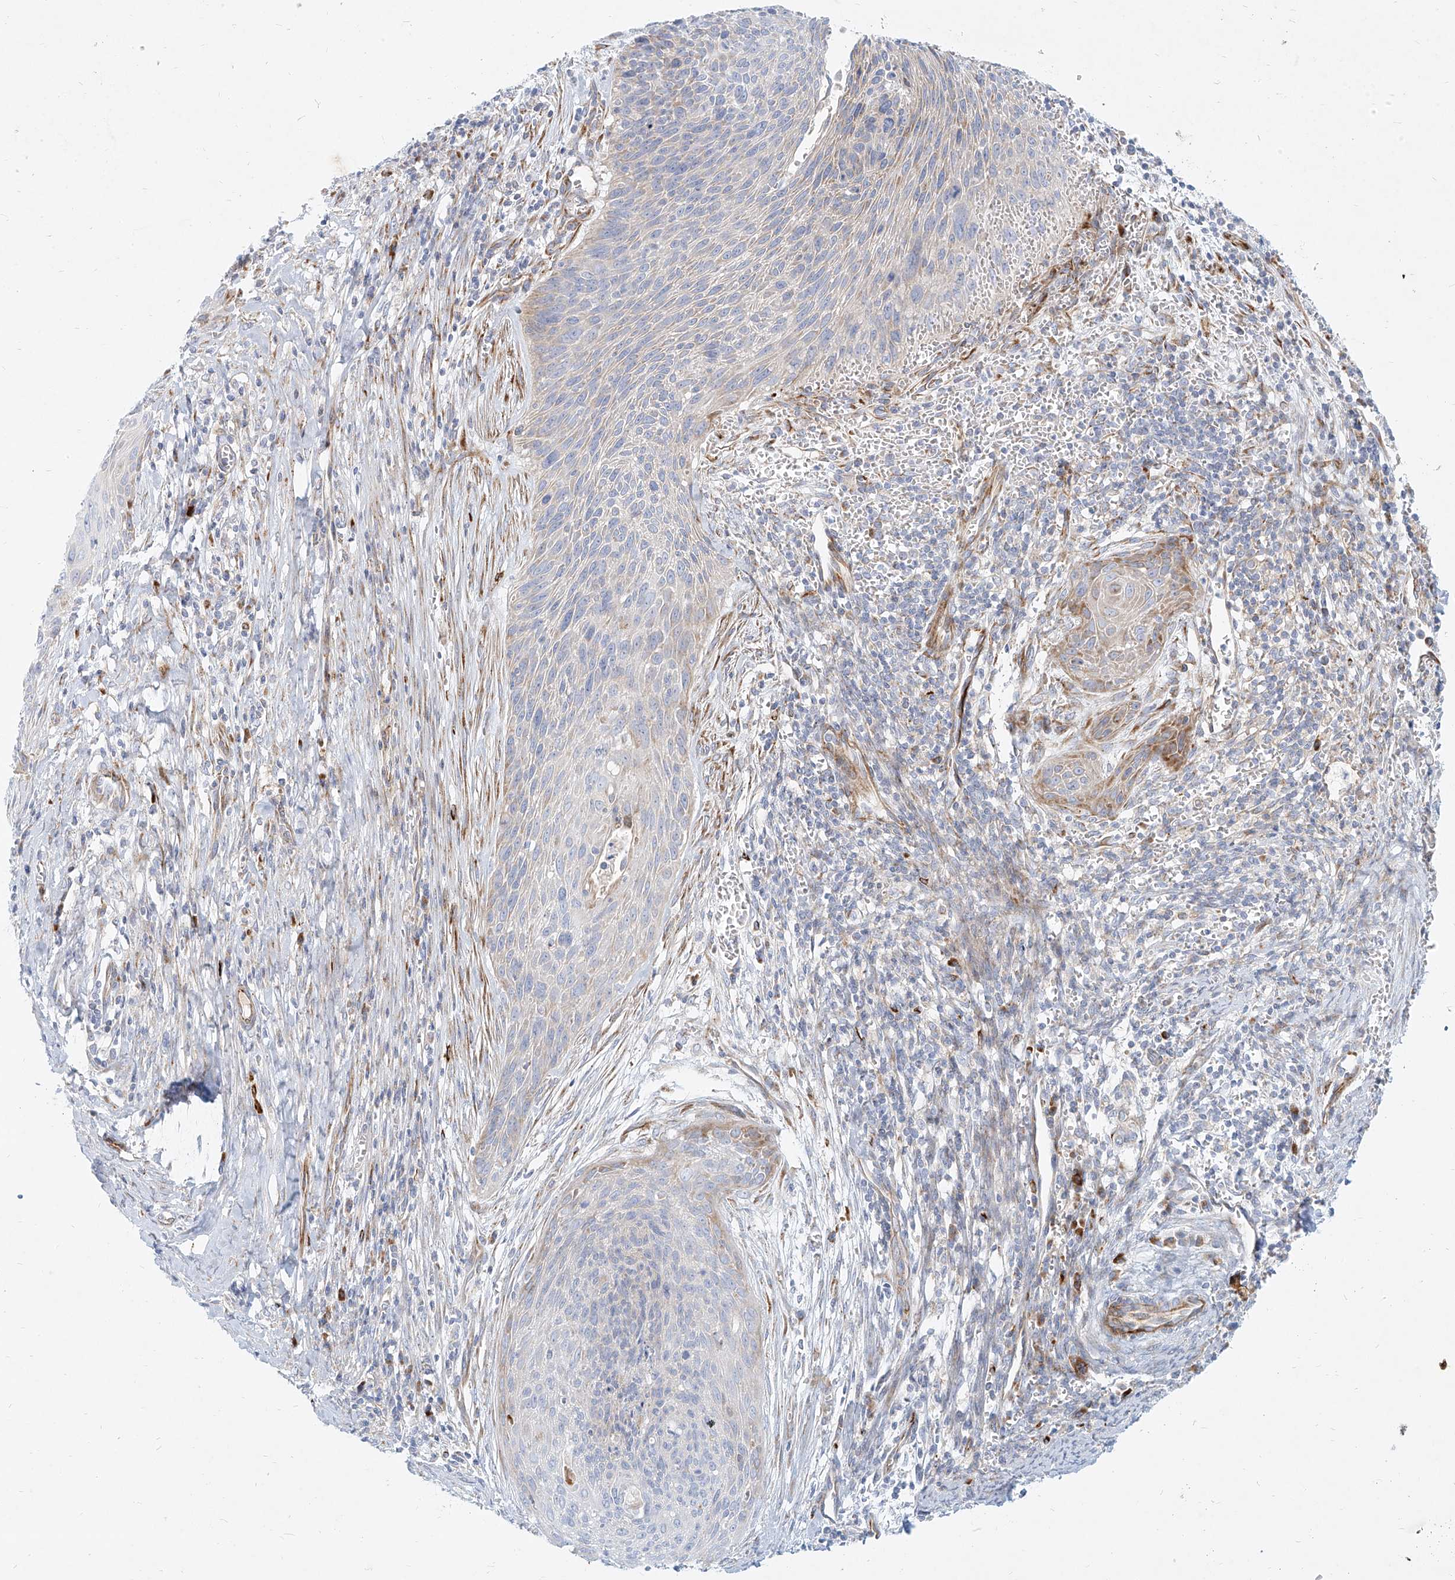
{"staining": {"intensity": "moderate", "quantity": "<25%", "location": "cytoplasmic/membranous"}, "tissue": "cervical cancer", "cell_type": "Tumor cells", "image_type": "cancer", "snomed": [{"axis": "morphology", "description": "Squamous cell carcinoma, NOS"}, {"axis": "topography", "description": "Cervix"}], "caption": "Protein staining of cervical cancer tissue shows moderate cytoplasmic/membranous staining in about <25% of tumor cells. (DAB IHC, brown staining for protein, blue staining for nuclei).", "gene": "MTX2", "patient": {"sex": "female", "age": 55}}